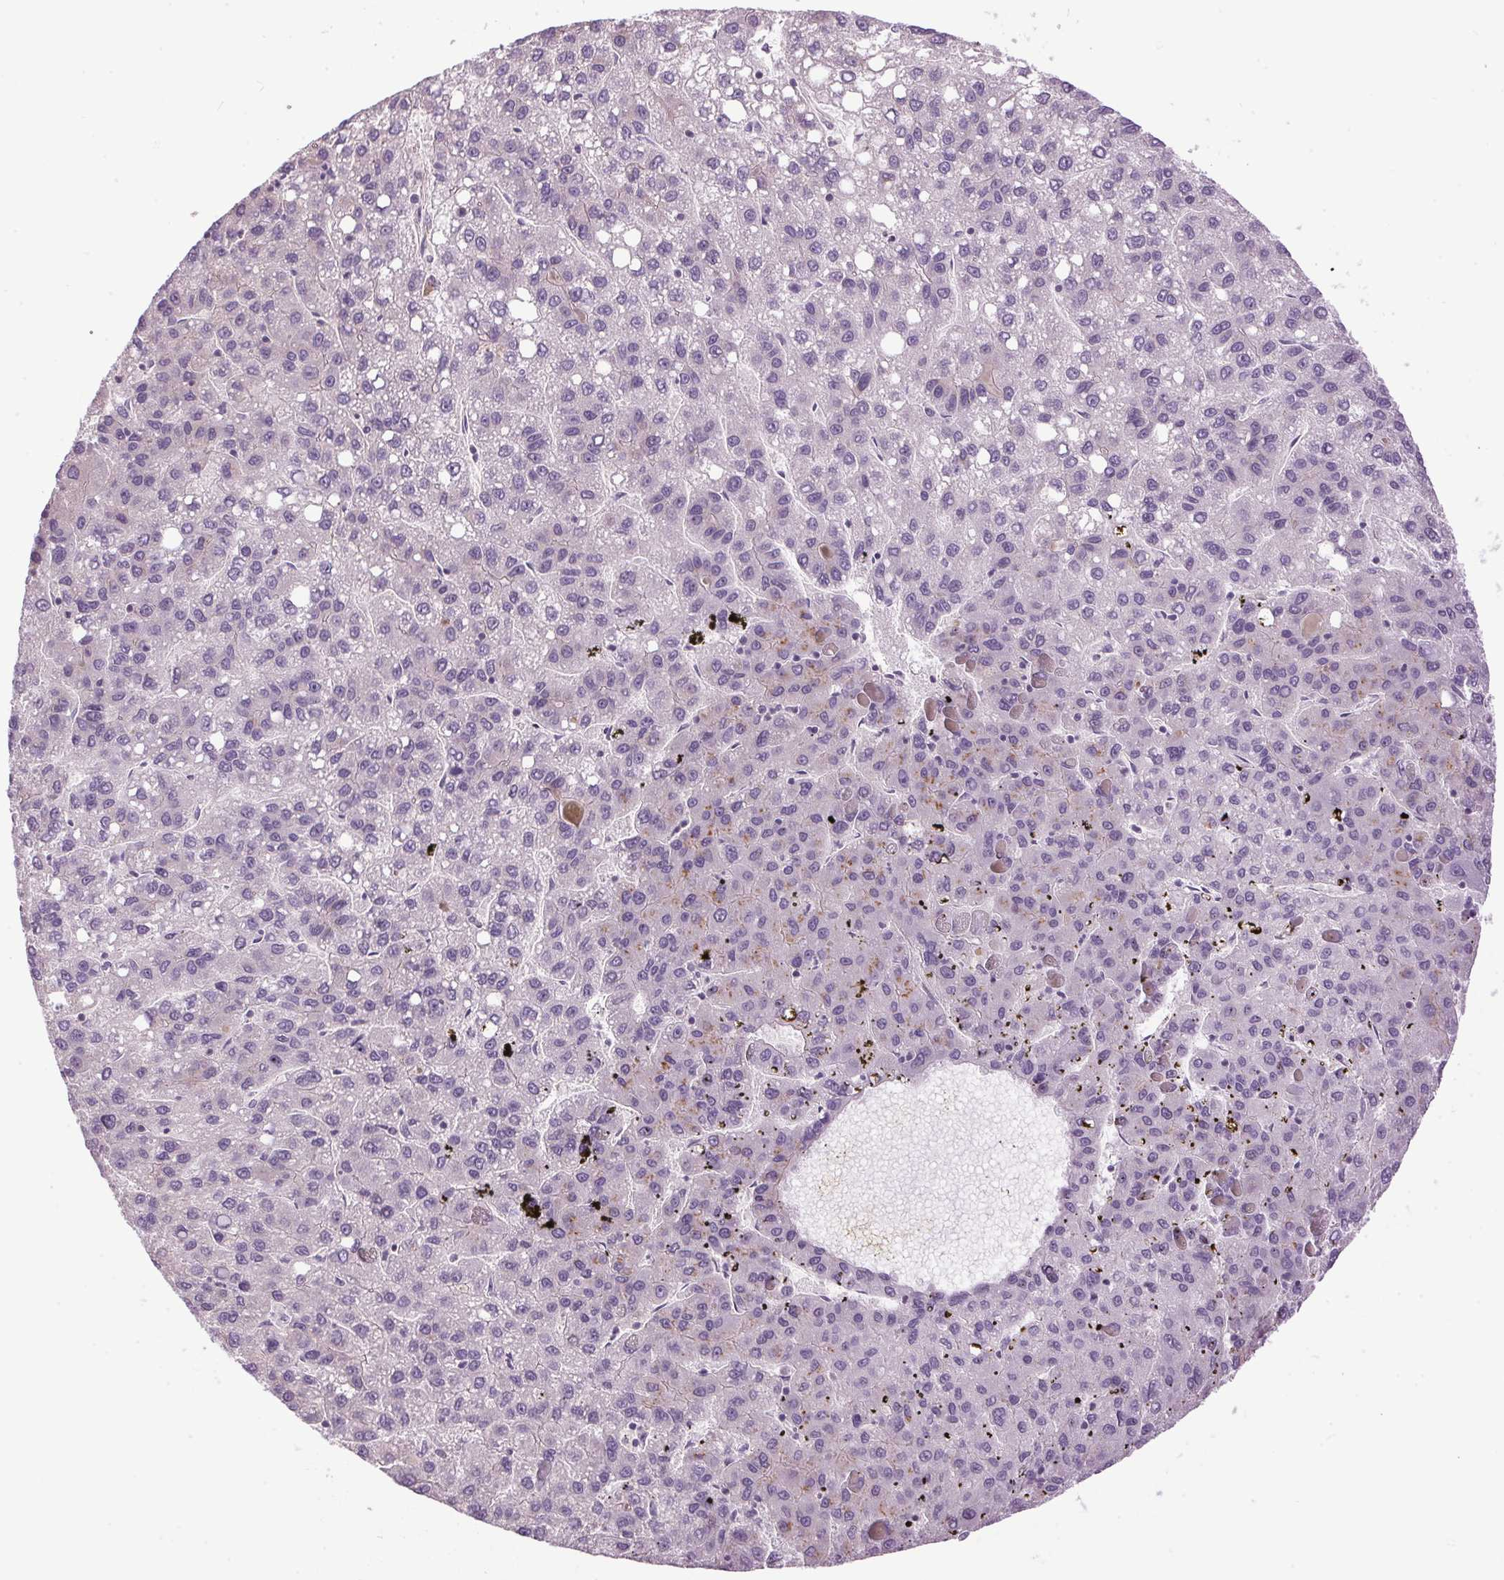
{"staining": {"intensity": "negative", "quantity": "none", "location": "none"}, "tissue": "liver cancer", "cell_type": "Tumor cells", "image_type": "cancer", "snomed": [{"axis": "morphology", "description": "Carcinoma, Hepatocellular, NOS"}, {"axis": "topography", "description": "Liver"}], "caption": "Tumor cells are negative for protein expression in human liver cancer (hepatocellular carcinoma).", "gene": "GOLPH3", "patient": {"sex": "female", "age": 82}}